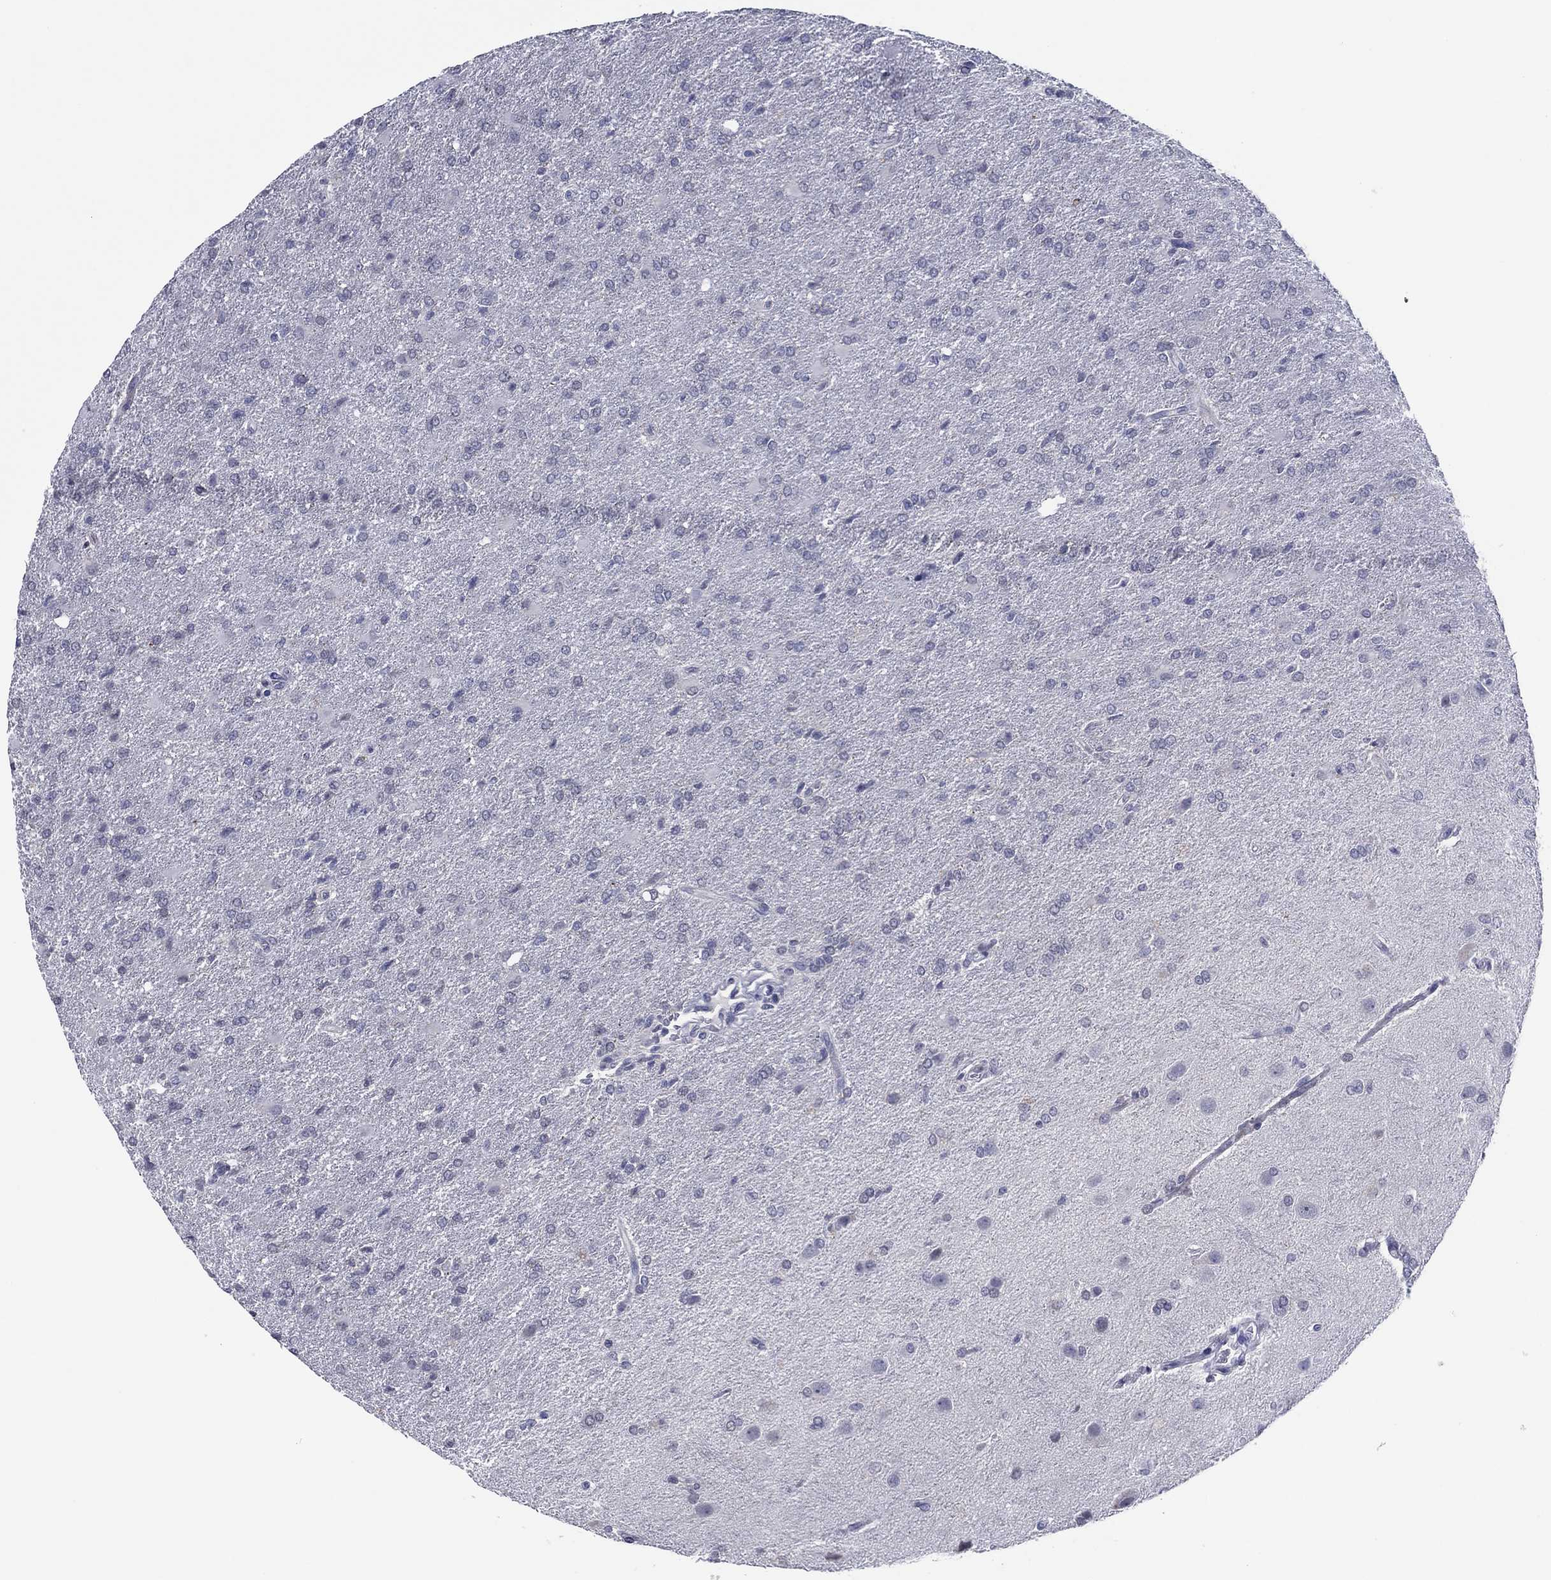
{"staining": {"intensity": "negative", "quantity": "none", "location": "none"}, "tissue": "glioma", "cell_type": "Tumor cells", "image_type": "cancer", "snomed": [{"axis": "morphology", "description": "Glioma, malignant, High grade"}, {"axis": "topography", "description": "Brain"}], "caption": "This micrograph is of malignant high-grade glioma stained with immunohistochemistry to label a protein in brown with the nuclei are counter-stained blue. There is no positivity in tumor cells. Nuclei are stained in blue.", "gene": "TRIM31", "patient": {"sex": "male", "age": 68}}